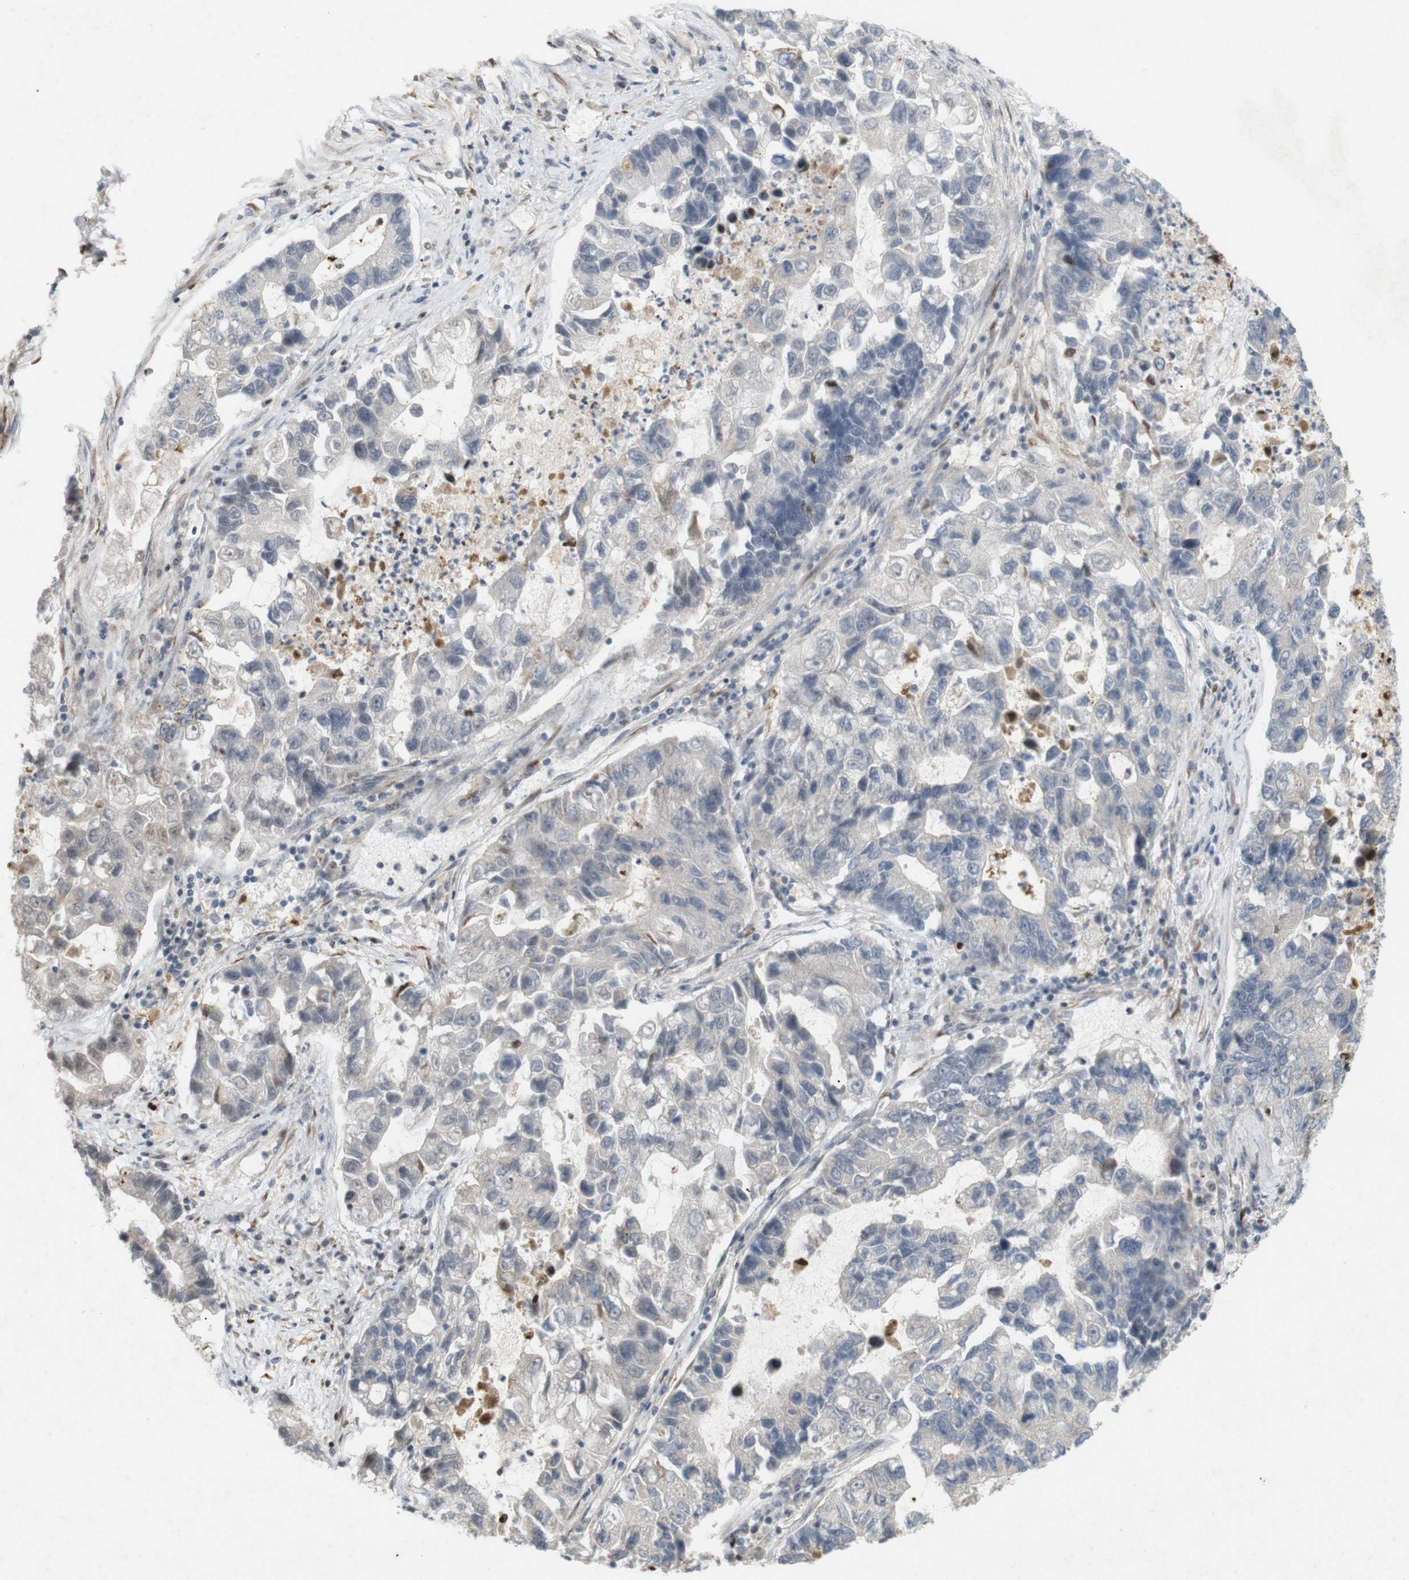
{"staining": {"intensity": "negative", "quantity": "none", "location": "none"}, "tissue": "lung cancer", "cell_type": "Tumor cells", "image_type": "cancer", "snomed": [{"axis": "morphology", "description": "Adenocarcinoma, NOS"}, {"axis": "topography", "description": "Lung"}], "caption": "Tumor cells are negative for brown protein staining in adenocarcinoma (lung).", "gene": "PPP1R14A", "patient": {"sex": "female", "age": 51}}